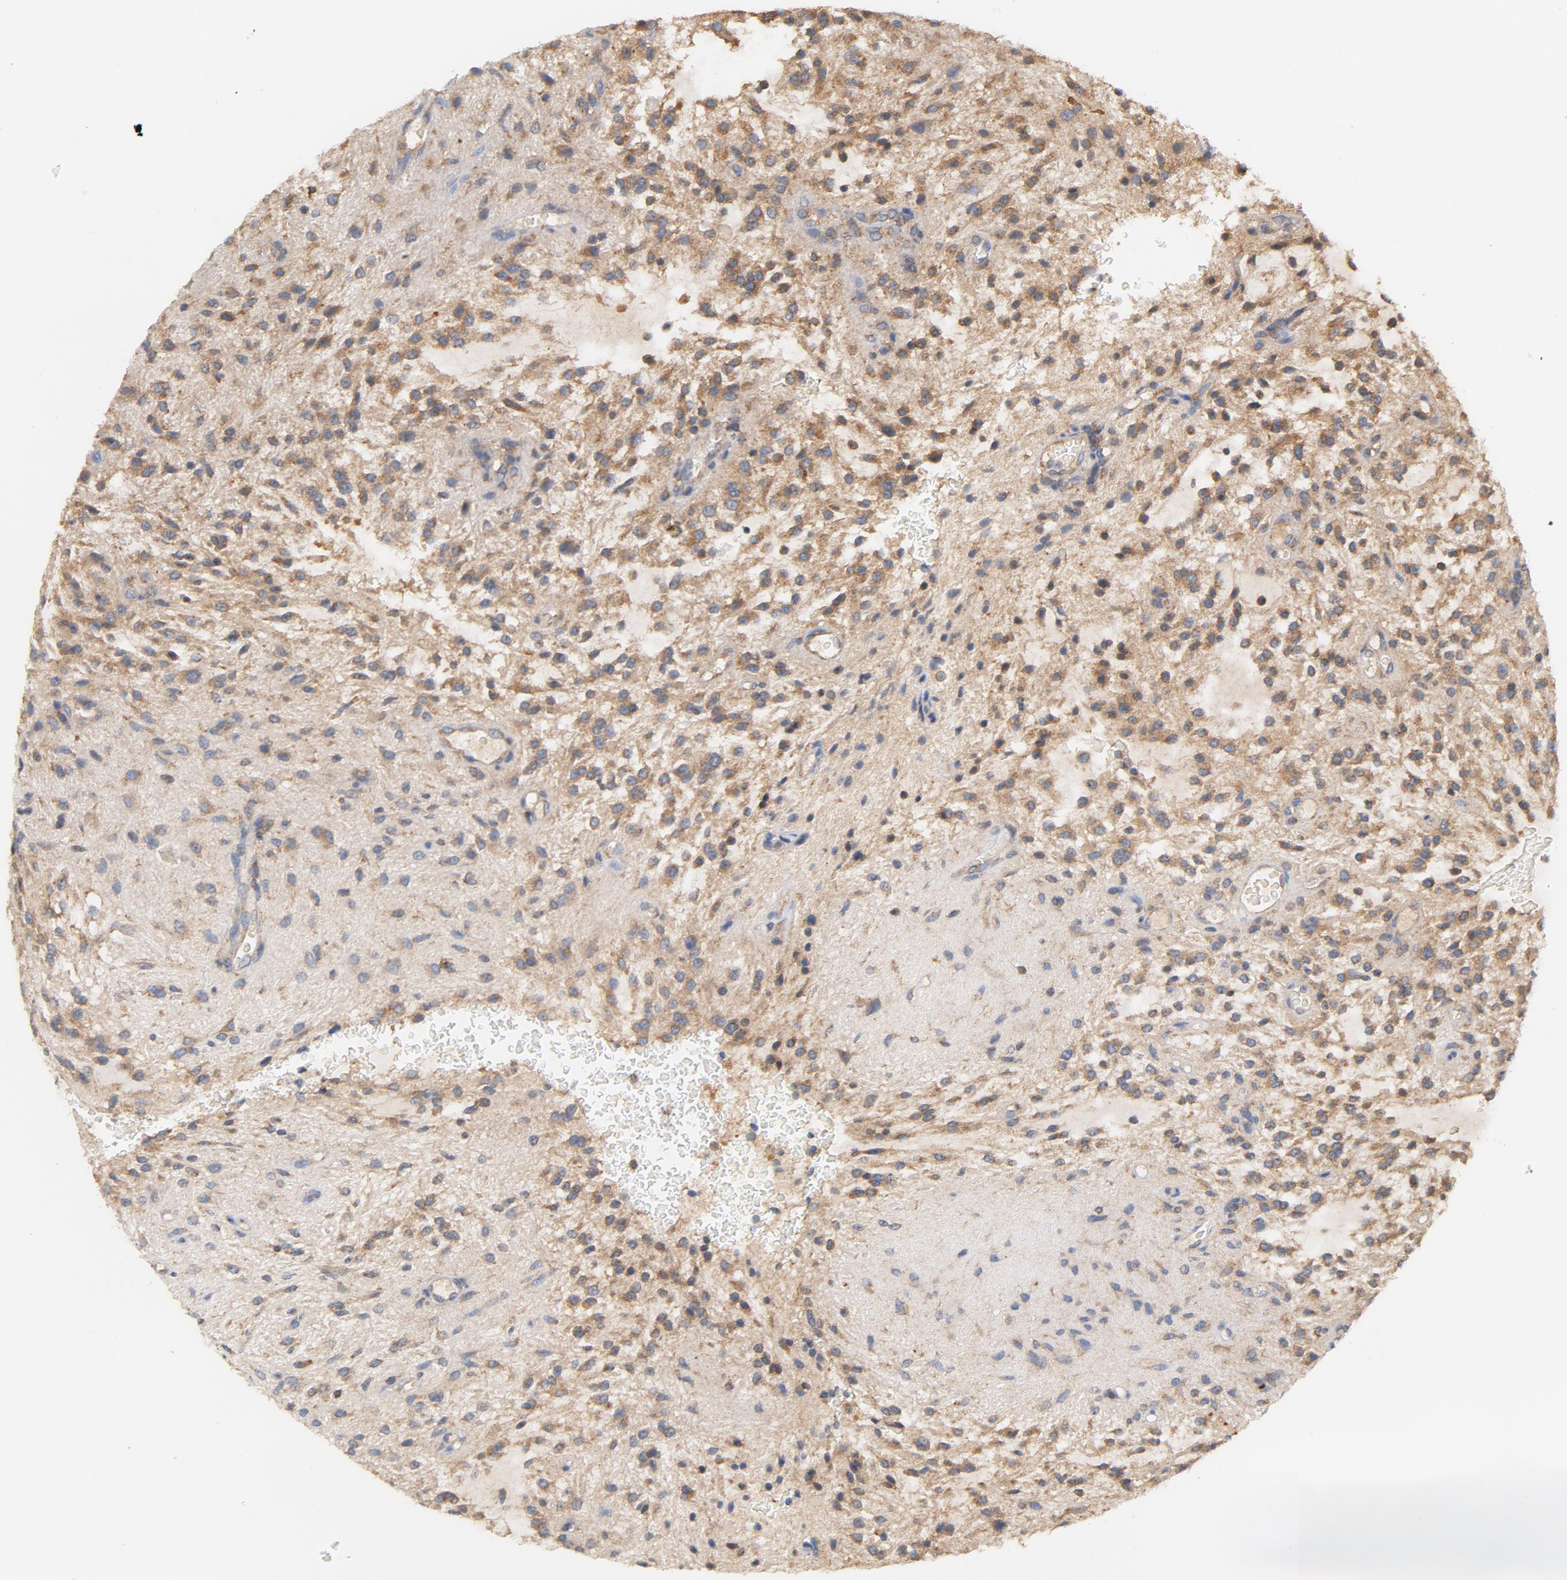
{"staining": {"intensity": "moderate", "quantity": ">75%", "location": "cytoplasmic/membranous"}, "tissue": "glioma", "cell_type": "Tumor cells", "image_type": "cancer", "snomed": [{"axis": "morphology", "description": "Glioma, malignant, NOS"}, {"axis": "topography", "description": "Cerebellum"}], "caption": "Human glioma stained for a protein (brown) exhibits moderate cytoplasmic/membranous positive positivity in approximately >75% of tumor cells.", "gene": "DDX6", "patient": {"sex": "female", "age": 10}}